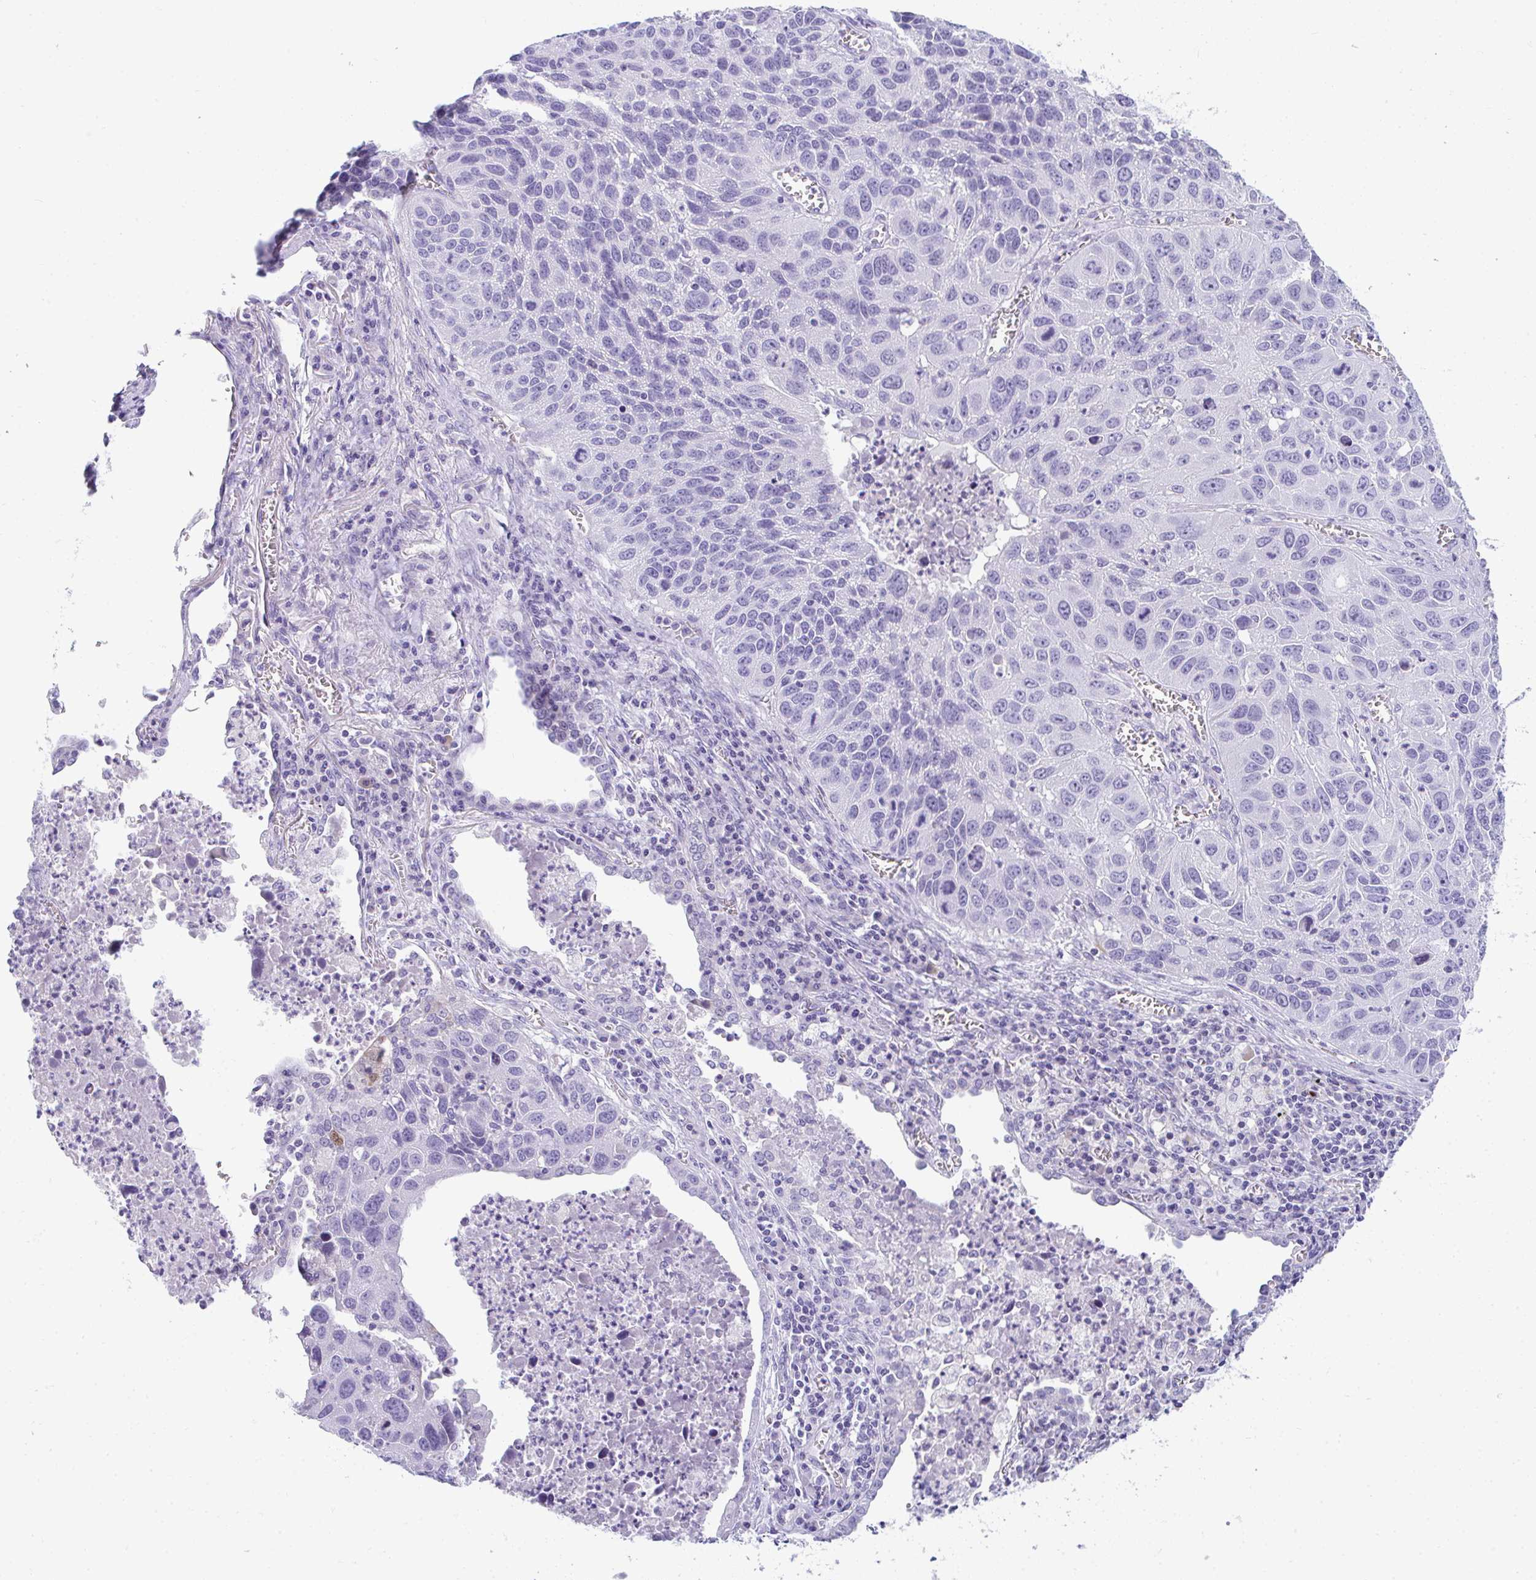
{"staining": {"intensity": "negative", "quantity": "none", "location": "none"}, "tissue": "lung cancer", "cell_type": "Tumor cells", "image_type": "cancer", "snomed": [{"axis": "morphology", "description": "Squamous cell carcinoma, NOS"}, {"axis": "topography", "description": "Lung"}], "caption": "This is an immunohistochemistry histopathology image of human lung squamous cell carcinoma. There is no staining in tumor cells.", "gene": "TTC30B", "patient": {"sex": "female", "age": 61}}